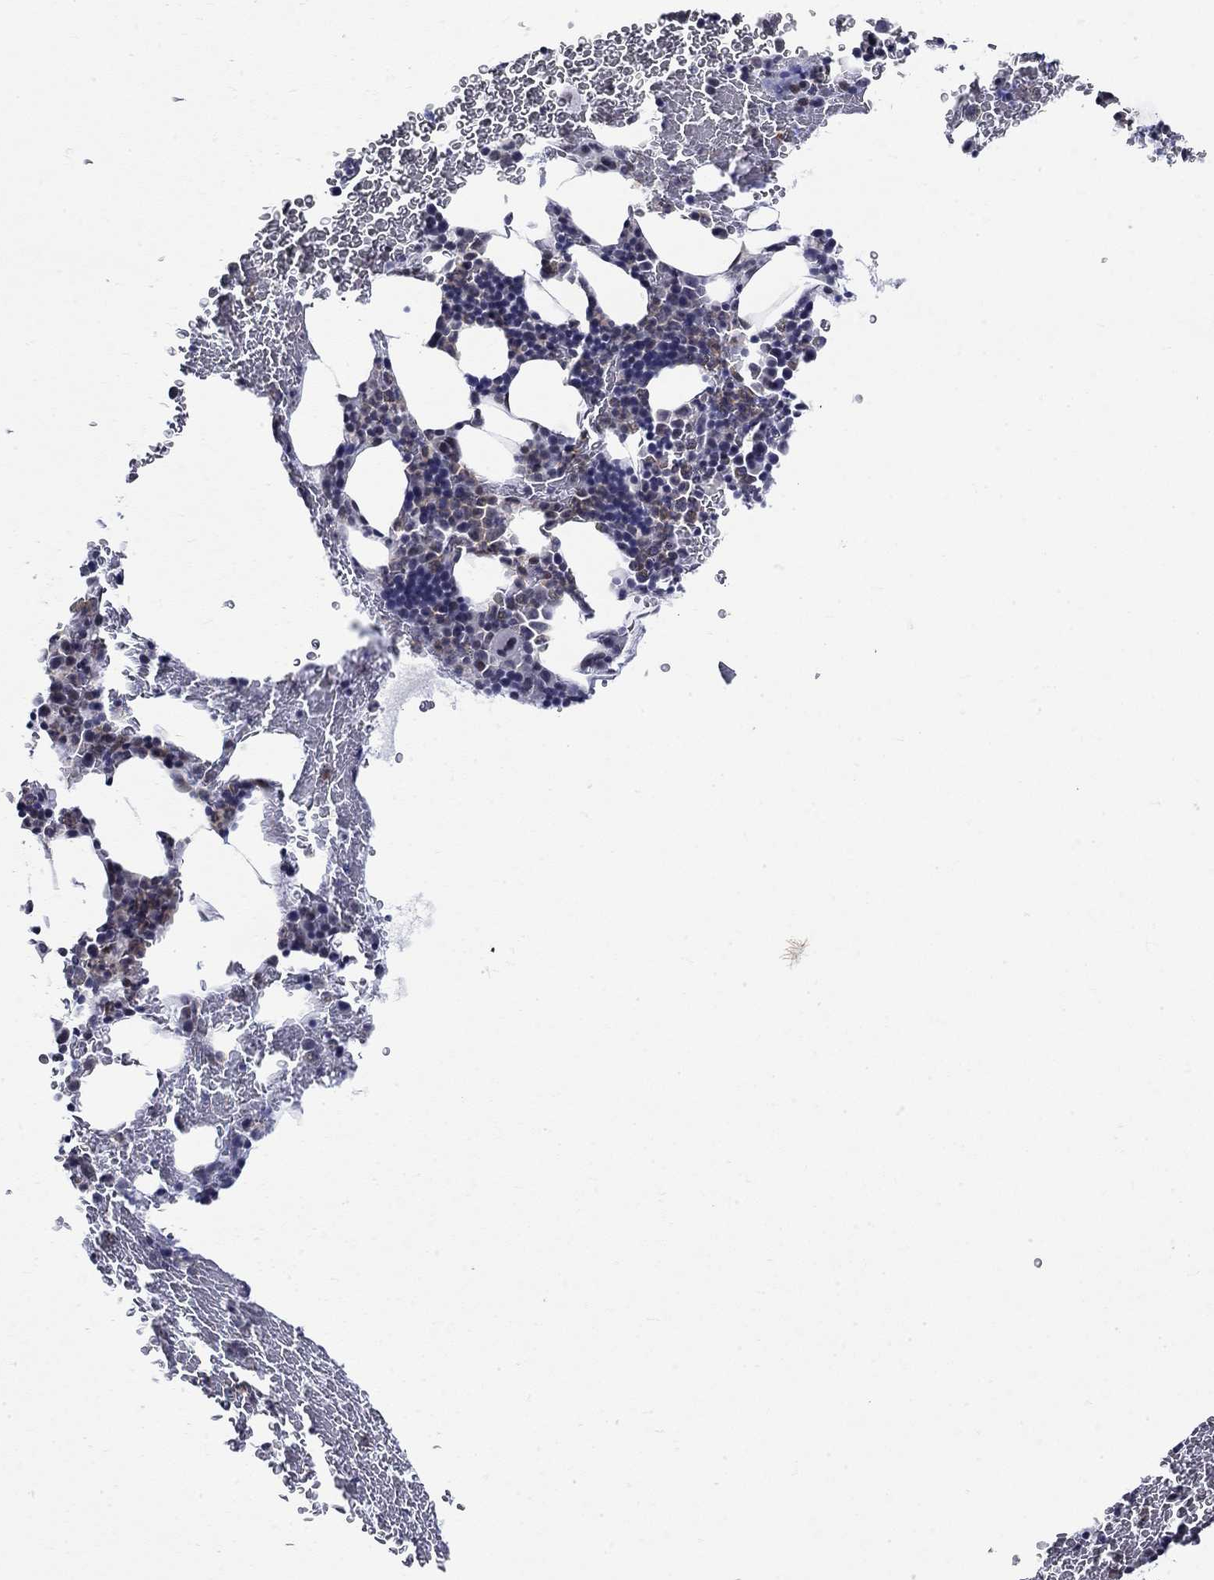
{"staining": {"intensity": "negative", "quantity": "none", "location": "none"}, "tissue": "bone marrow", "cell_type": "Hematopoietic cells", "image_type": "normal", "snomed": [{"axis": "morphology", "description": "Normal tissue, NOS"}, {"axis": "topography", "description": "Bone marrow"}], "caption": "Immunohistochemistry (IHC) histopathology image of benign bone marrow: bone marrow stained with DAB reveals no significant protein positivity in hematopoietic cells.", "gene": "ST6GALNAC1", "patient": {"sex": "male", "age": 64}}